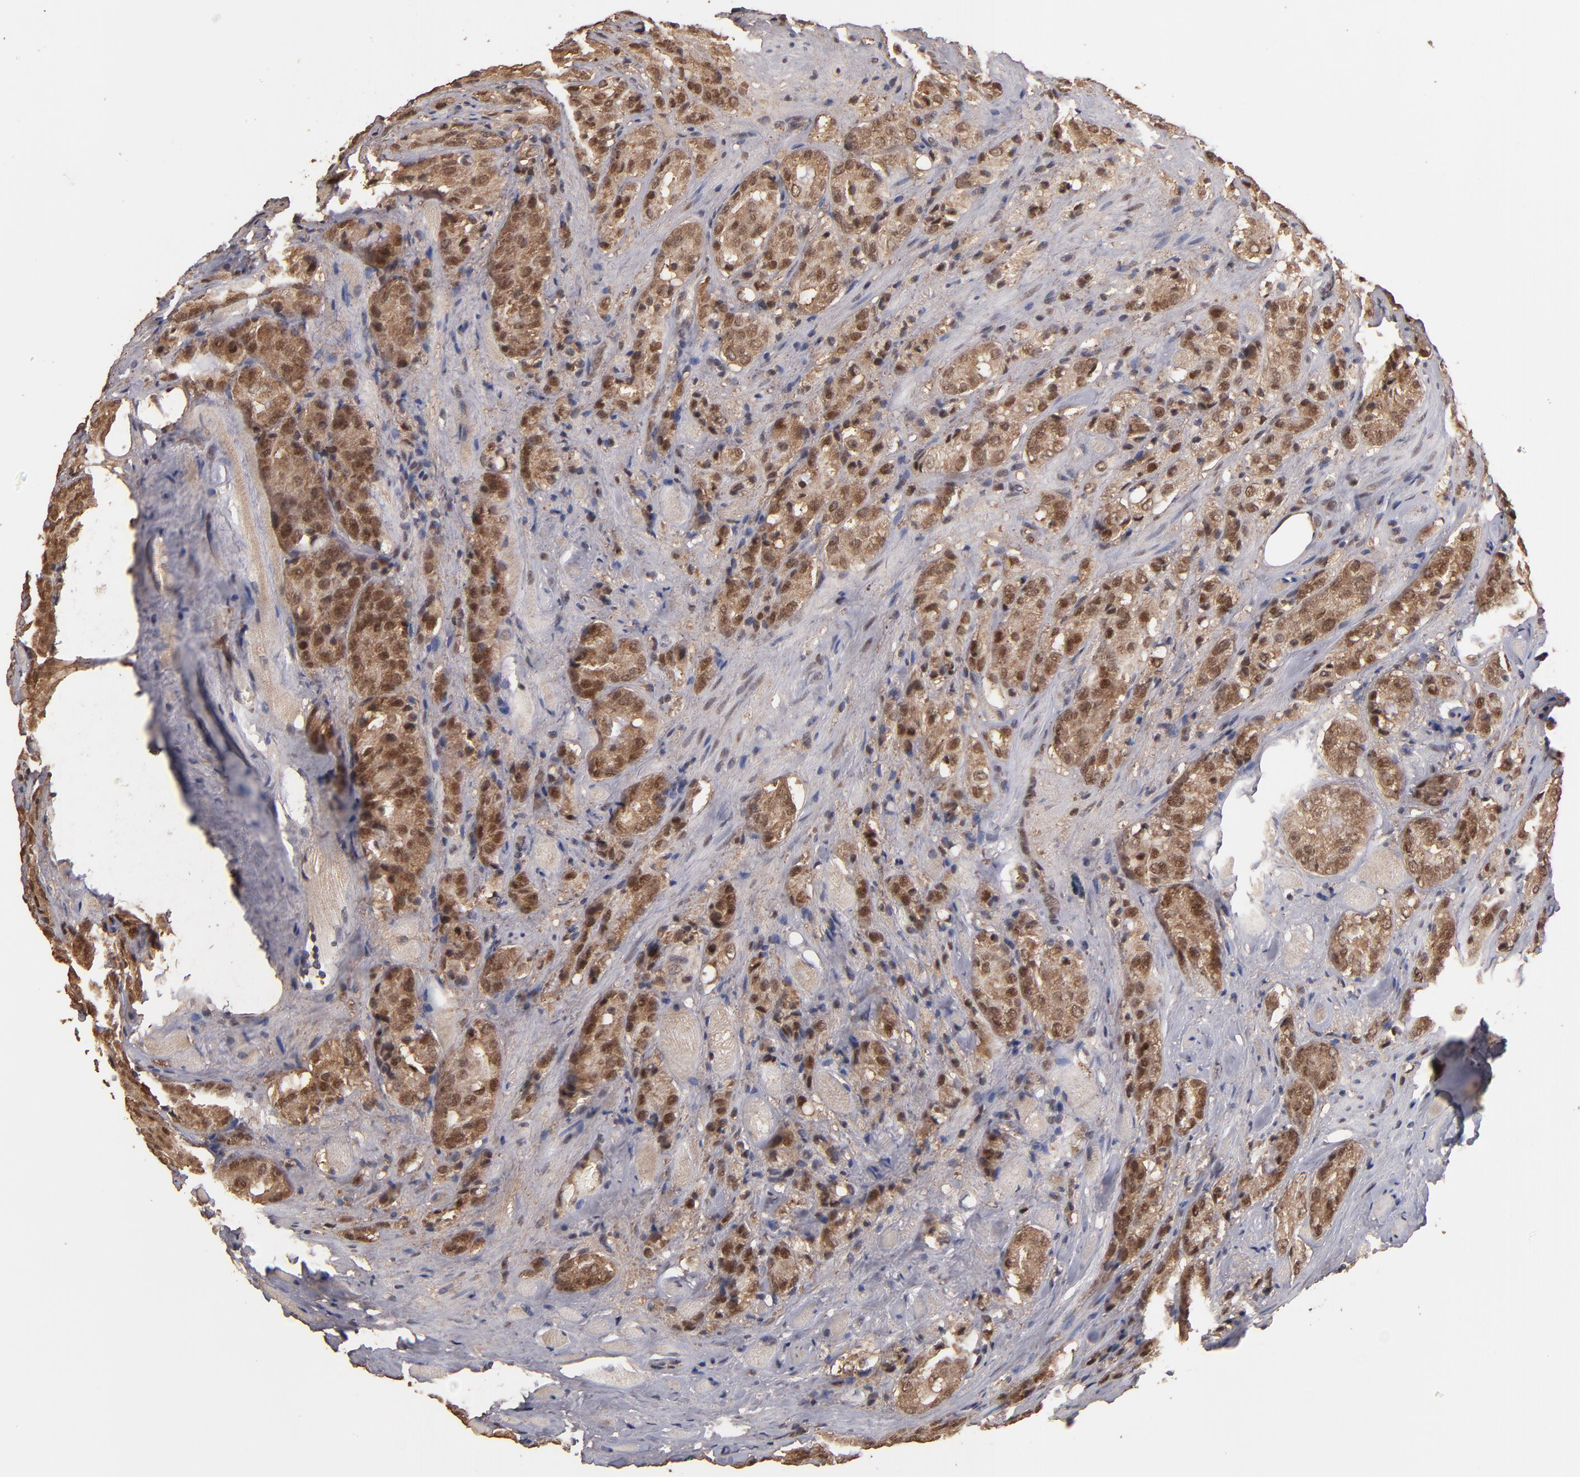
{"staining": {"intensity": "moderate", "quantity": ">75%", "location": "cytoplasmic/membranous,nuclear"}, "tissue": "prostate cancer", "cell_type": "Tumor cells", "image_type": "cancer", "snomed": [{"axis": "morphology", "description": "Adenocarcinoma, Medium grade"}, {"axis": "topography", "description": "Prostate"}], "caption": "Immunohistochemistry (IHC) (DAB (3,3'-diaminobenzidine)) staining of human prostate cancer (medium-grade adenocarcinoma) reveals moderate cytoplasmic/membranous and nuclear protein expression in approximately >75% of tumor cells.", "gene": "EAPP", "patient": {"sex": "male", "age": 60}}